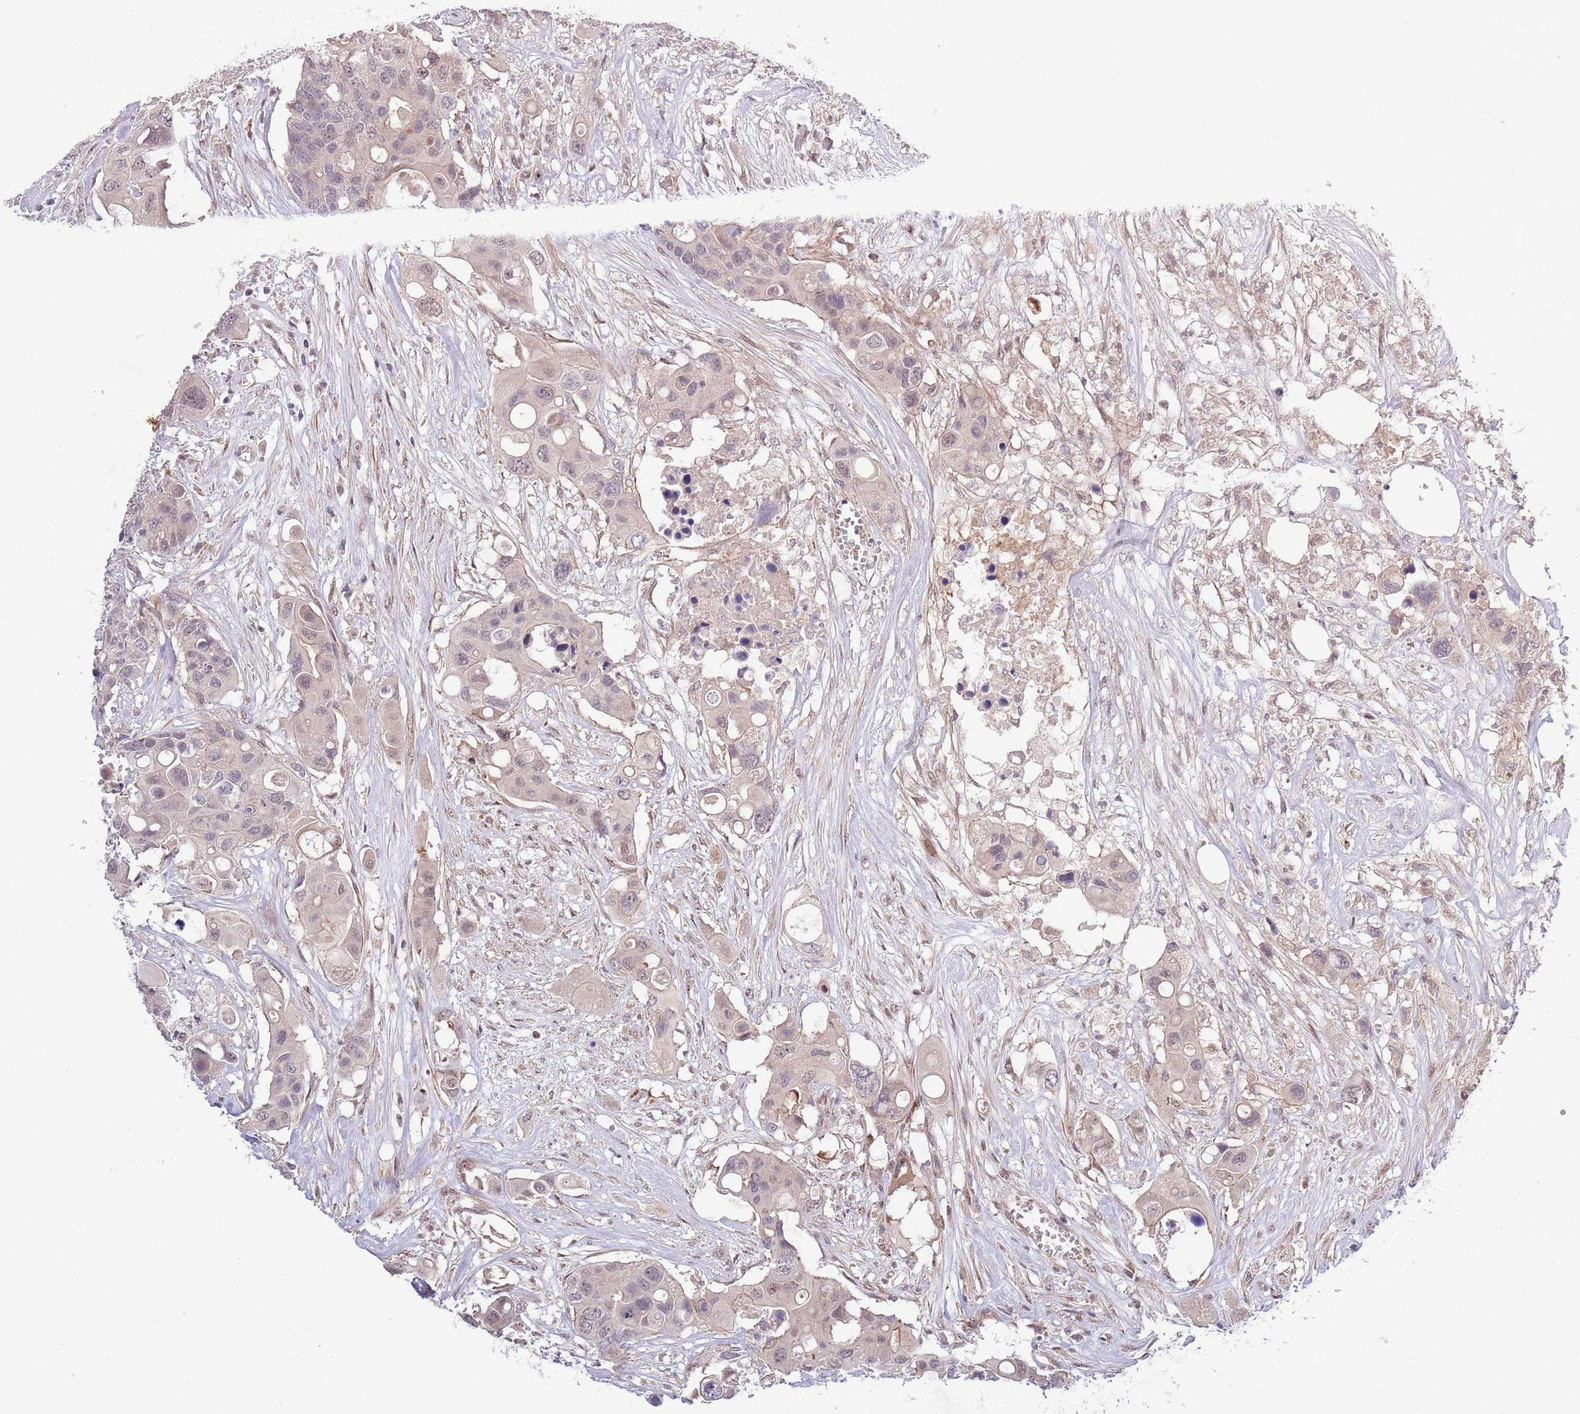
{"staining": {"intensity": "weak", "quantity": "<25%", "location": "nuclear"}, "tissue": "colorectal cancer", "cell_type": "Tumor cells", "image_type": "cancer", "snomed": [{"axis": "morphology", "description": "Adenocarcinoma, NOS"}, {"axis": "topography", "description": "Colon"}], "caption": "Immunohistochemistry (IHC) image of human colorectal cancer stained for a protein (brown), which shows no expression in tumor cells.", "gene": "PRR16", "patient": {"sex": "male", "age": 77}}